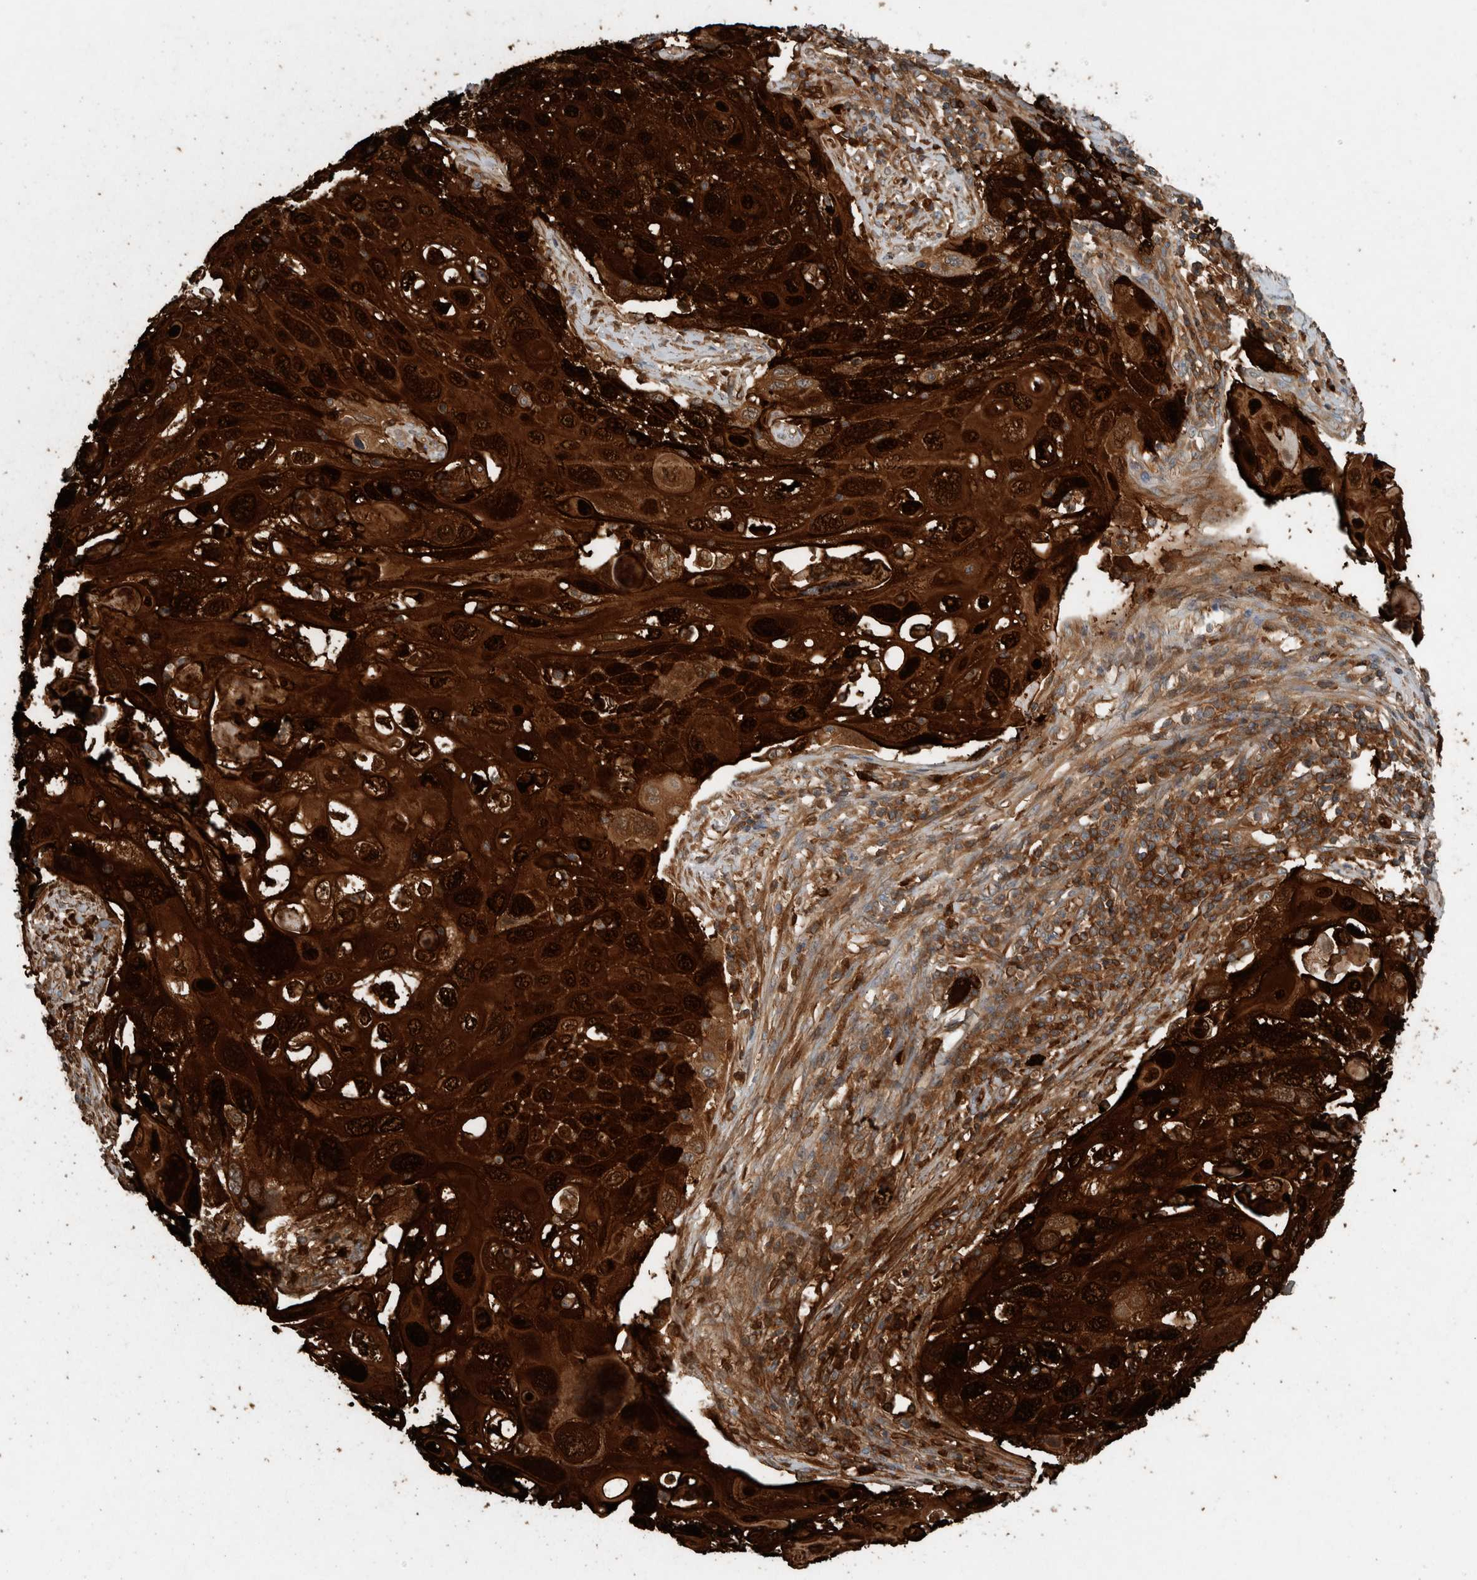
{"staining": {"intensity": "strong", "quantity": ">75%", "location": "cytoplasmic/membranous,nuclear"}, "tissue": "cervical cancer", "cell_type": "Tumor cells", "image_type": "cancer", "snomed": [{"axis": "morphology", "description": "Squamous cell carcinoma, NOS"}, {"axis": "topography", "description": "Cervix"}], "caption": "The micrograph exhibits a brown stain indicating the presence of a protein in the cytoplasmic/membranous and nuclear of tumor cells in cervical squamous cell carcinoma.", "gene": "KNTC1", "patient": {"sex": "female", "age": 70}}